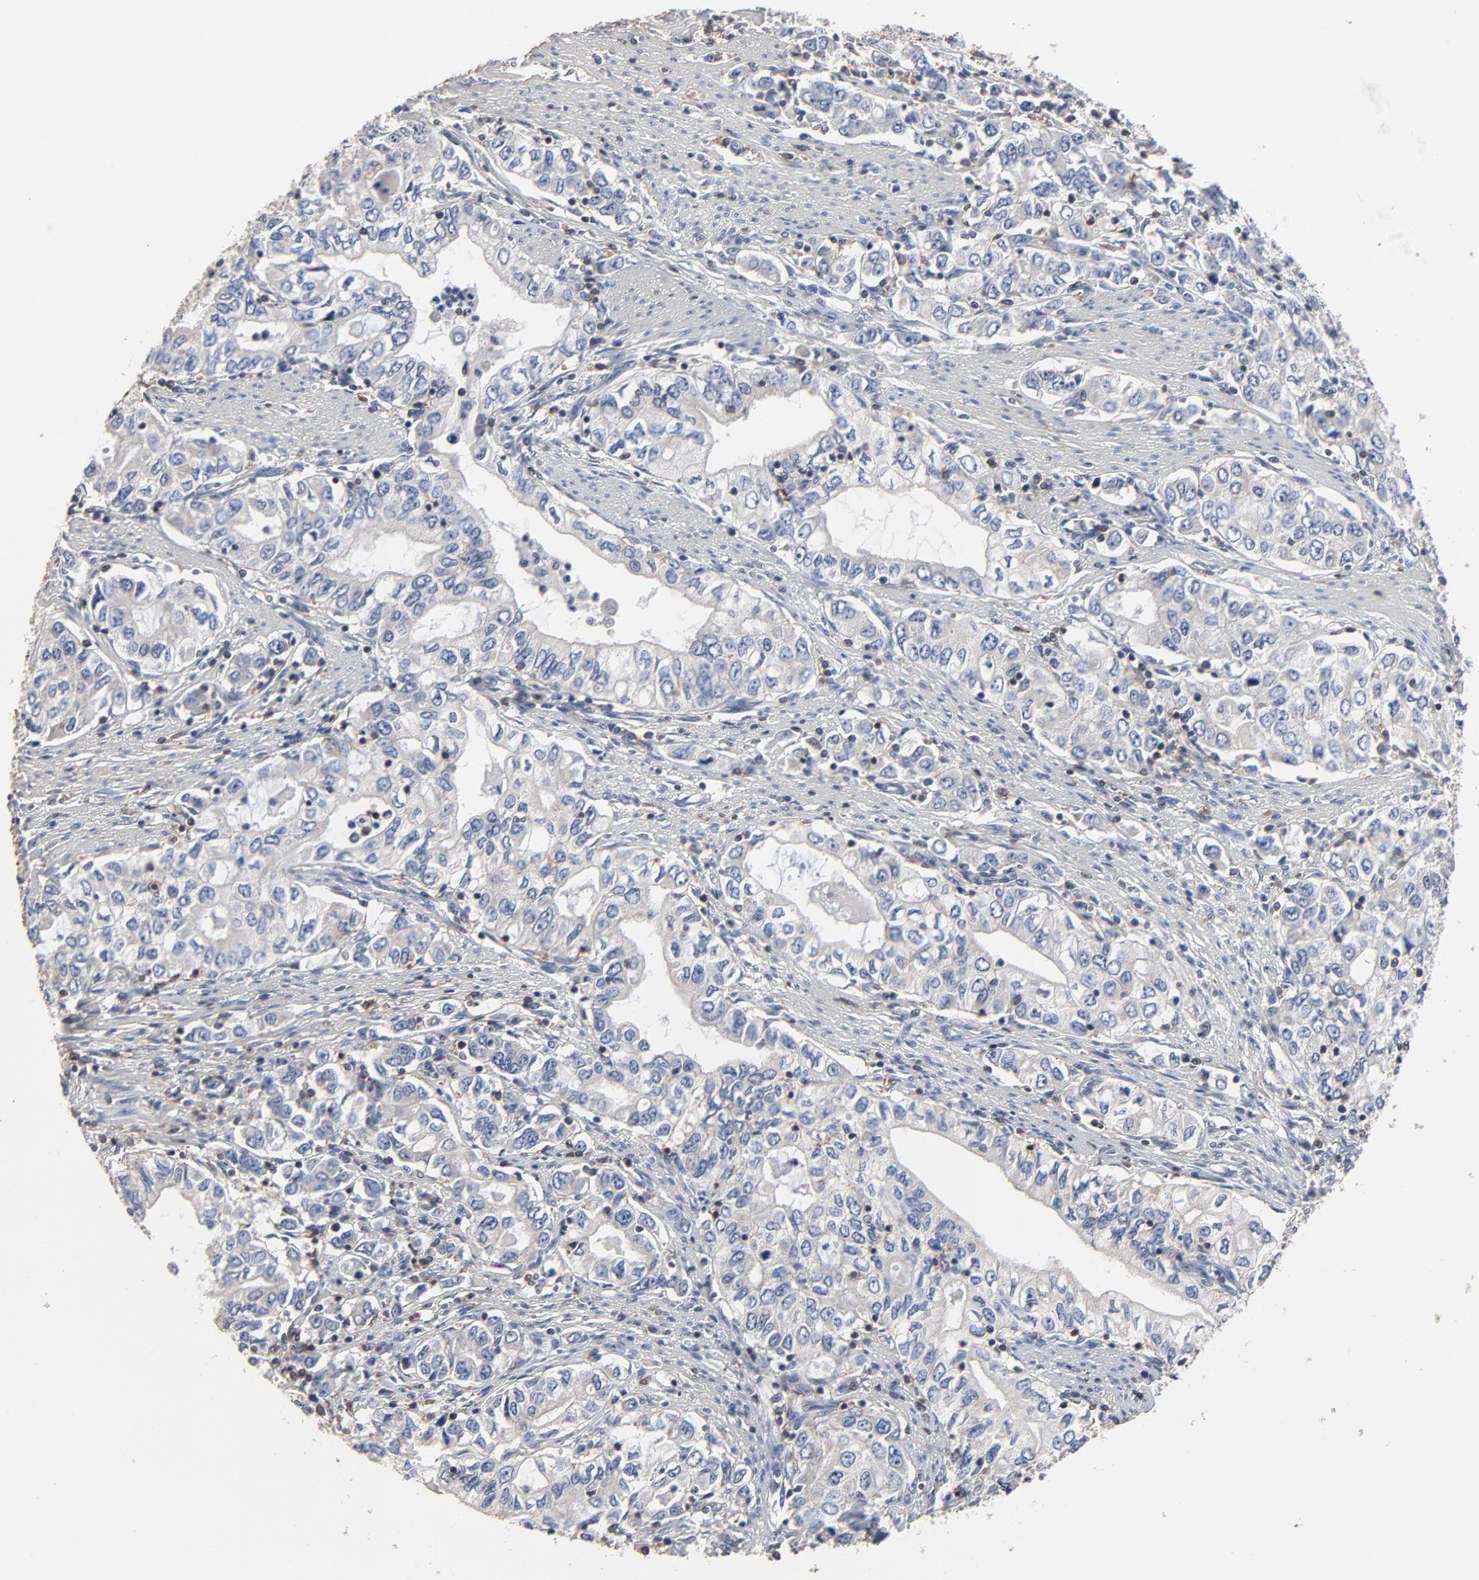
{"staining": {"intensity": "negative", "quantity": "none", "location": "none"}, "tissue": "stomach cancer", "cell_type": "Tumor cells", "image_type": "cancer", "snomed": [{"axis": "morphology", "description": "Adenocarcinoma, NOS"}, {"axis": "topography", "description": "Stomach, lower"}], "caption": "A micrograph of human stomach cancer (adenocarcinoma) is negative for staining in tumor cells.", "gene": "SKAP1", "patient": {"sex": "female", "age": 72}}